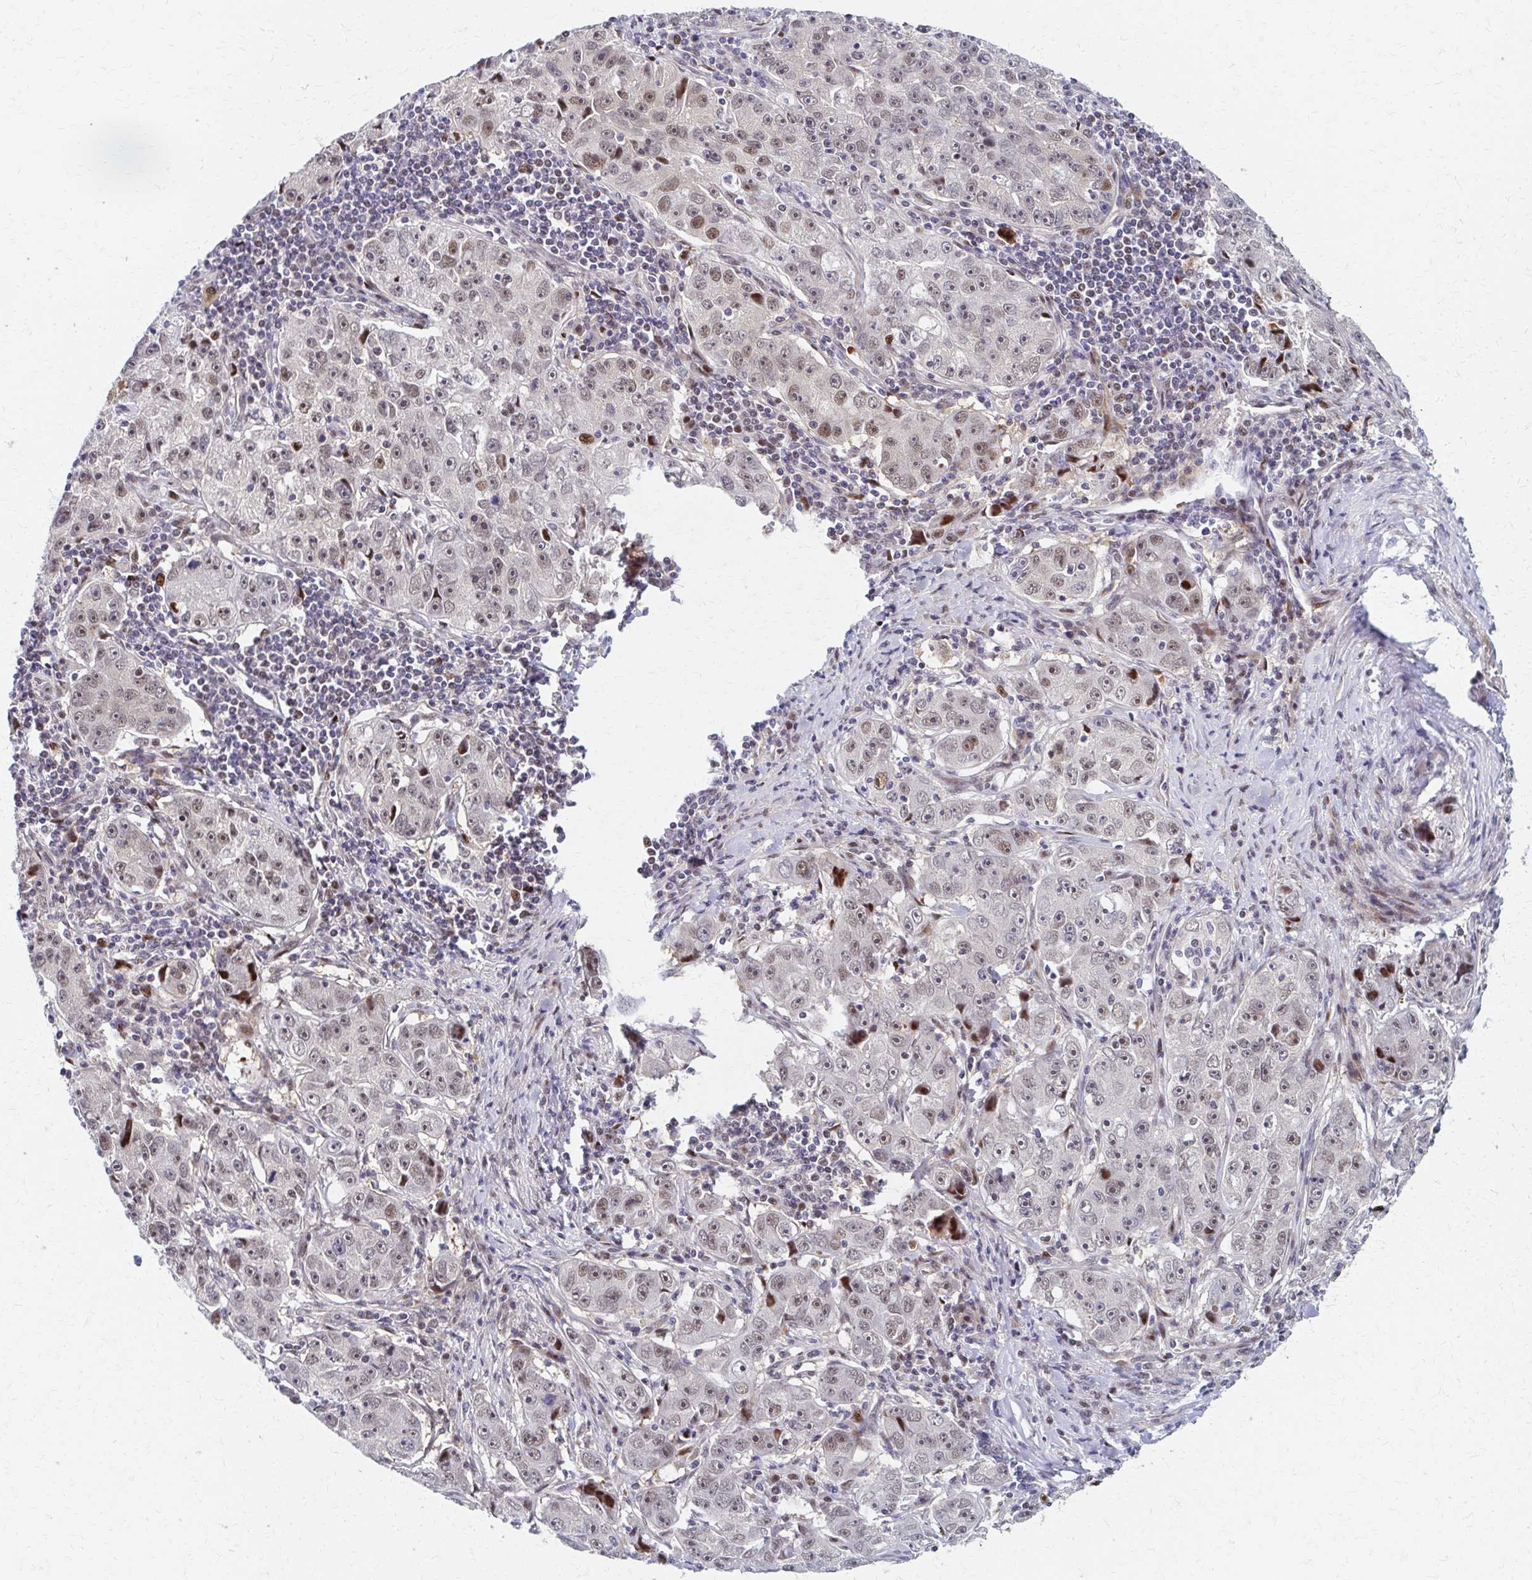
{"staining": {"intensity": "weak", "quantity": ">75%", "location": "nuclear"}, "tissue": "lung cancer", "cell_type": "Tumor cells", "image_type": "cancer", "snomed": [{"axis": "morphology", "description": "Normal morphology"}, {"axis": "morphology", "description": "Adenocarcinoma, NOS"}, {"axis": "topography", "description": "Lymph node"}, {"axis": "topography", "description": "Lung"}], "caption": "This is a photomicrograph of immunohistochemistry (IHC) staining of lung adenocarcinoma, which shows weak positivity in the nuclear of tumor cells.", "gene": "PSMD7", "patient": {"sex": "female", "age": 57}}